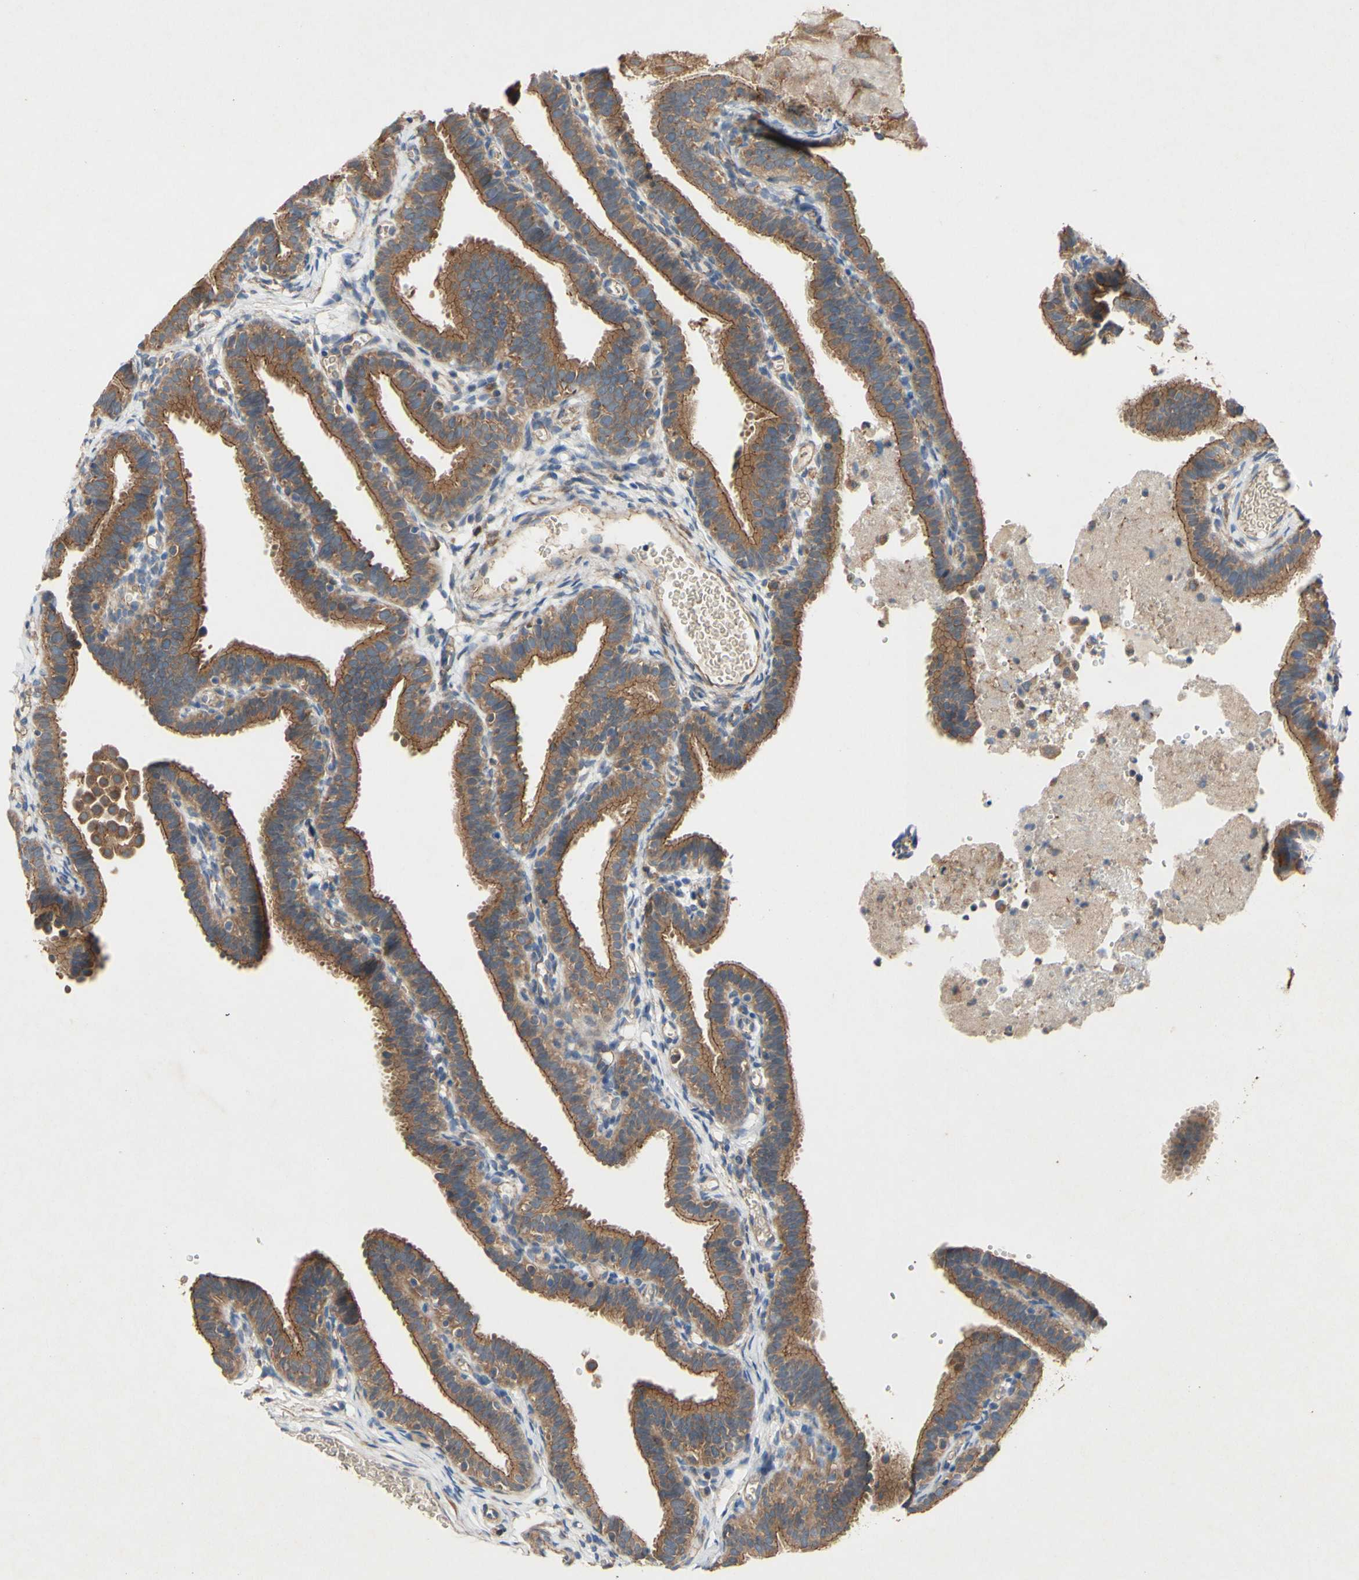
{"staining": {"intensity": "moderate", "quantity": ">75%", "location": "cytoplasmic/membranous"}, "tissue": "fallopian tube", "cell_type": "Glandular cells", "image_type": "normal", "snomed": [{"axis": "morphology", "description": "Normal tissue, NOS"}, {"axis": "topography", "description": "Fallopian tube"}, {"axis": "topography", "description": "Placenta"}], "caption": "Human fallopian tube stained with a brown dye exhibits moderate cytoplasmic/membranous positive staining in about >75% of glandular cells.", "gene": "PDGFB", "patient": {"sex": "female", "age": 34}}